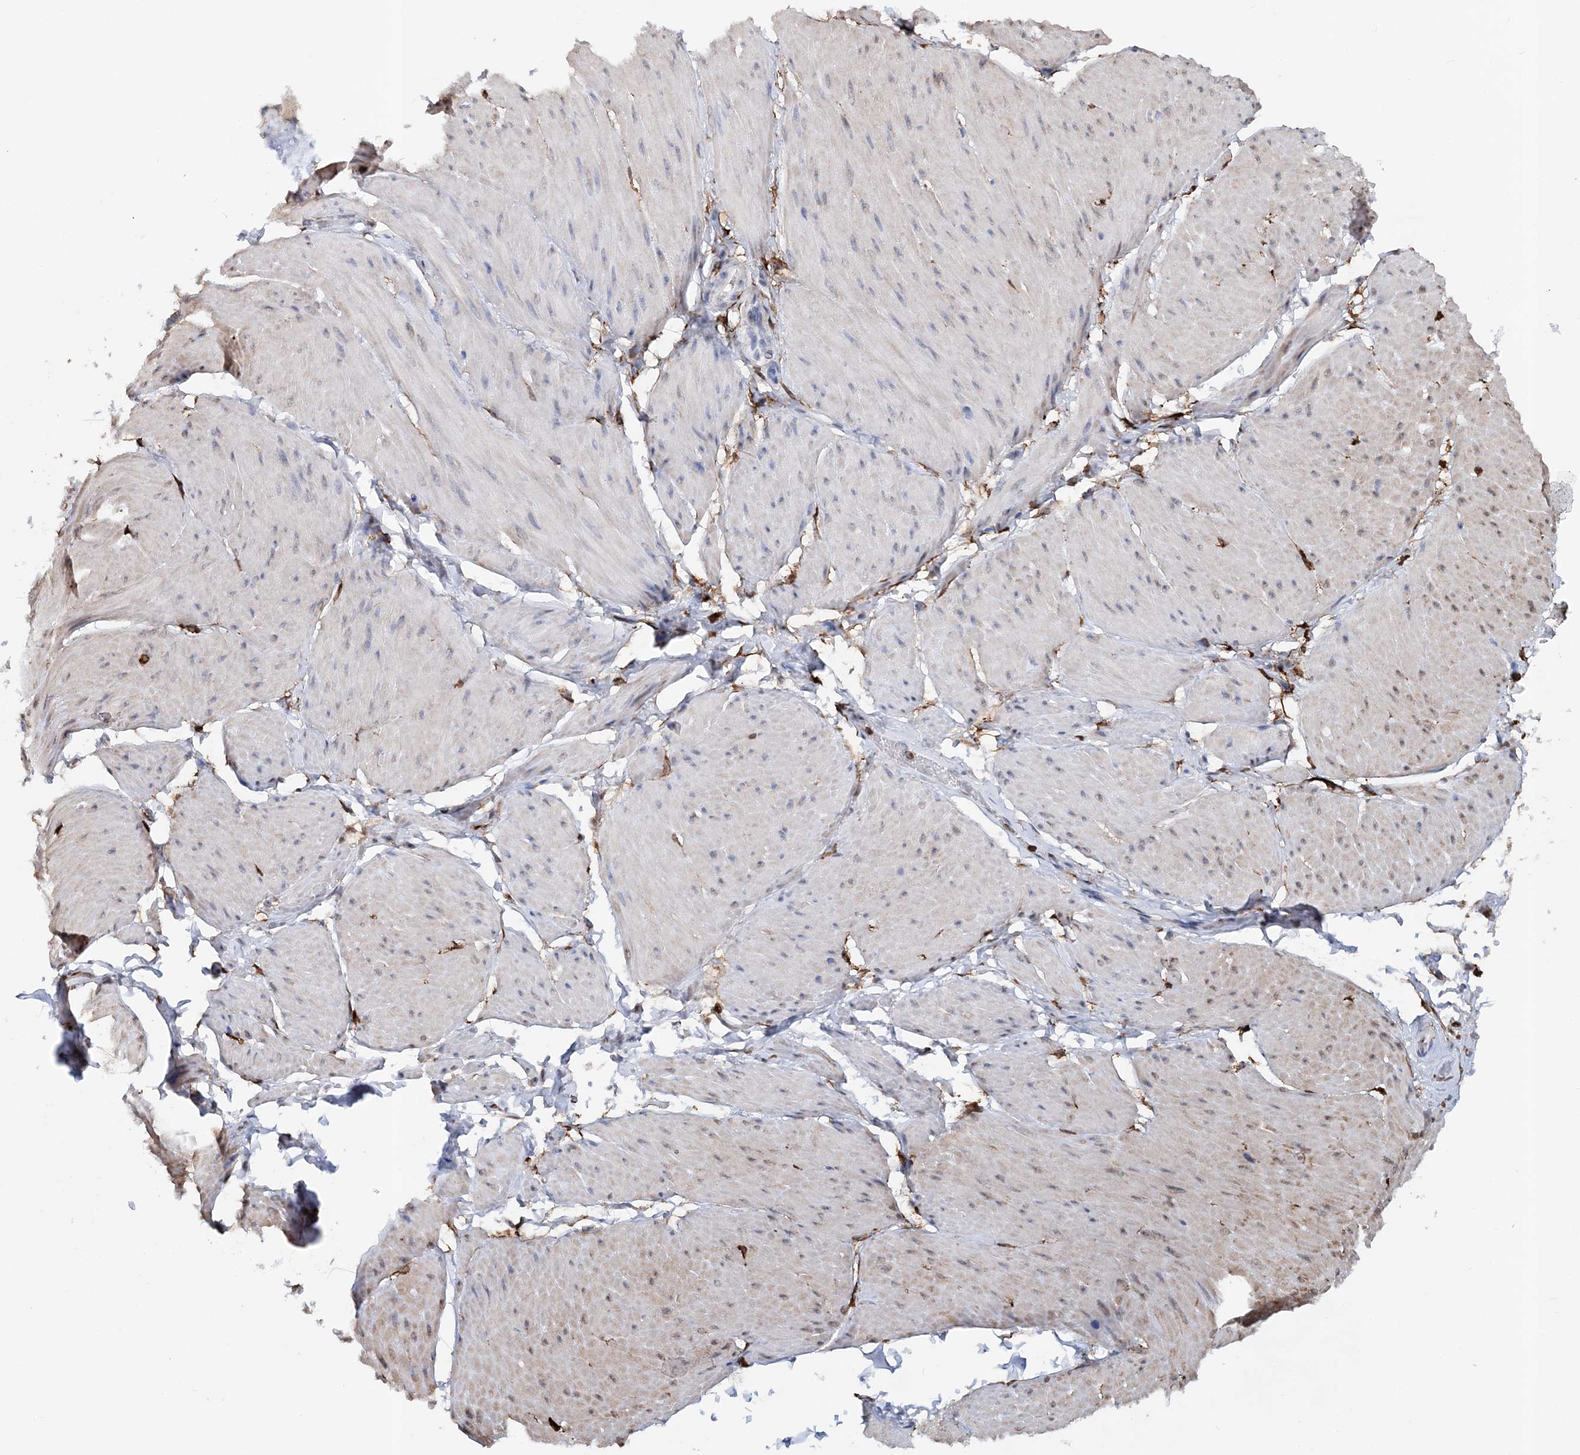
{"staining": {"intensity": "negative", "quantity": "none", "location": "none"}, "tissue": "smooth muscle", "cell_type": "Smooth muscle cells", "image_type": "normal", "snomed": [{"axis": "morphology", "description": "Urothelial carcinoma, High grade"}, {"axis": "topography", "description": "Urinary bladder"}], "caption": "This histopathology image is of unremarkable smooth muscle stained with IHC to label a protein in brown with the nuclei are counter-stained blue. There is no expression in smooth muscle cells.", "gene": "ASCL4", "patient": {"sex": "male", "age": 46}}